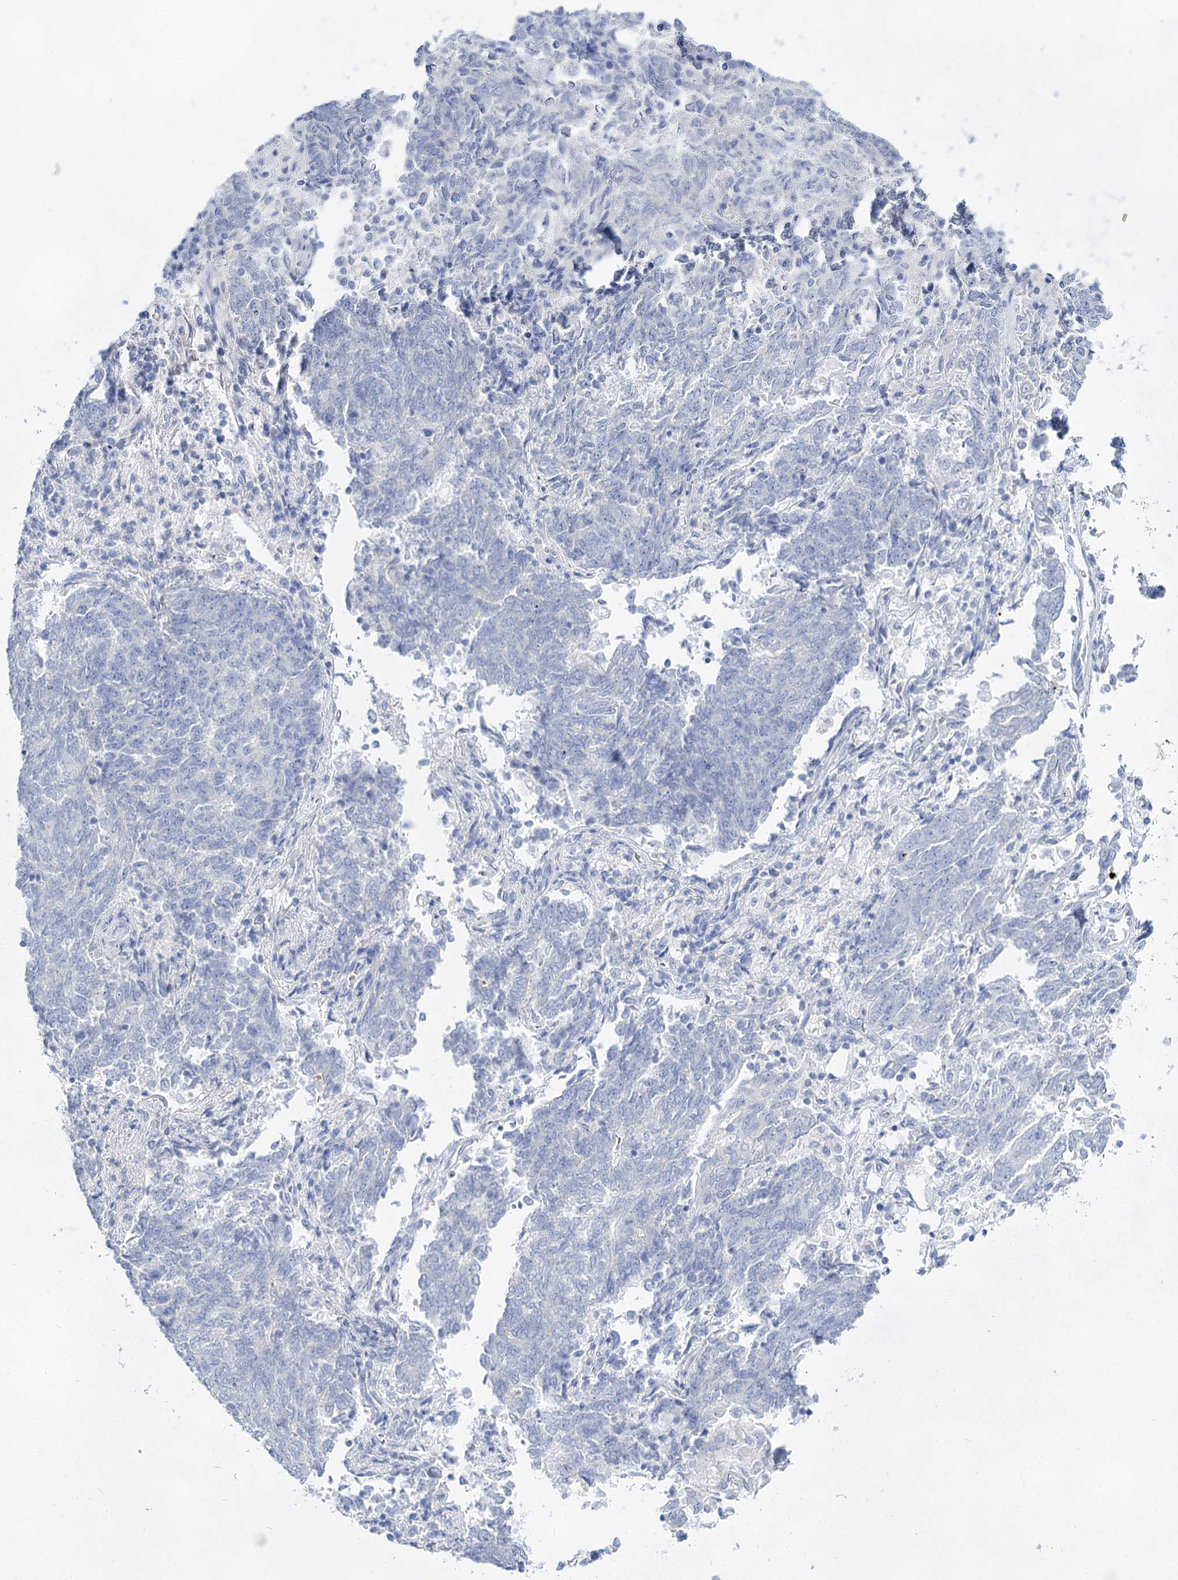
{"staining": {"intensity": "negative", "quantity": "none", "location": "none"}, "tissue": "endometrial cancer", "cell_type": "Tumor cells", "image_type": "cancer", "snomed": [{"axis": "morphology", "description": "Adenocarcinoma, NOS"}, {"axis": "topography", "description": "Endometrium"}], "caption": "Immunohistochemistry histopathology image of neoplastic tissue: adenocarcinoma (endometrial) stained with DAB (3,3'-diaminobenzidine) shows no significant protein expression in tumor cells.", "gene": "SLC17A2", "patient": {"sex": "female", "age": 80}}